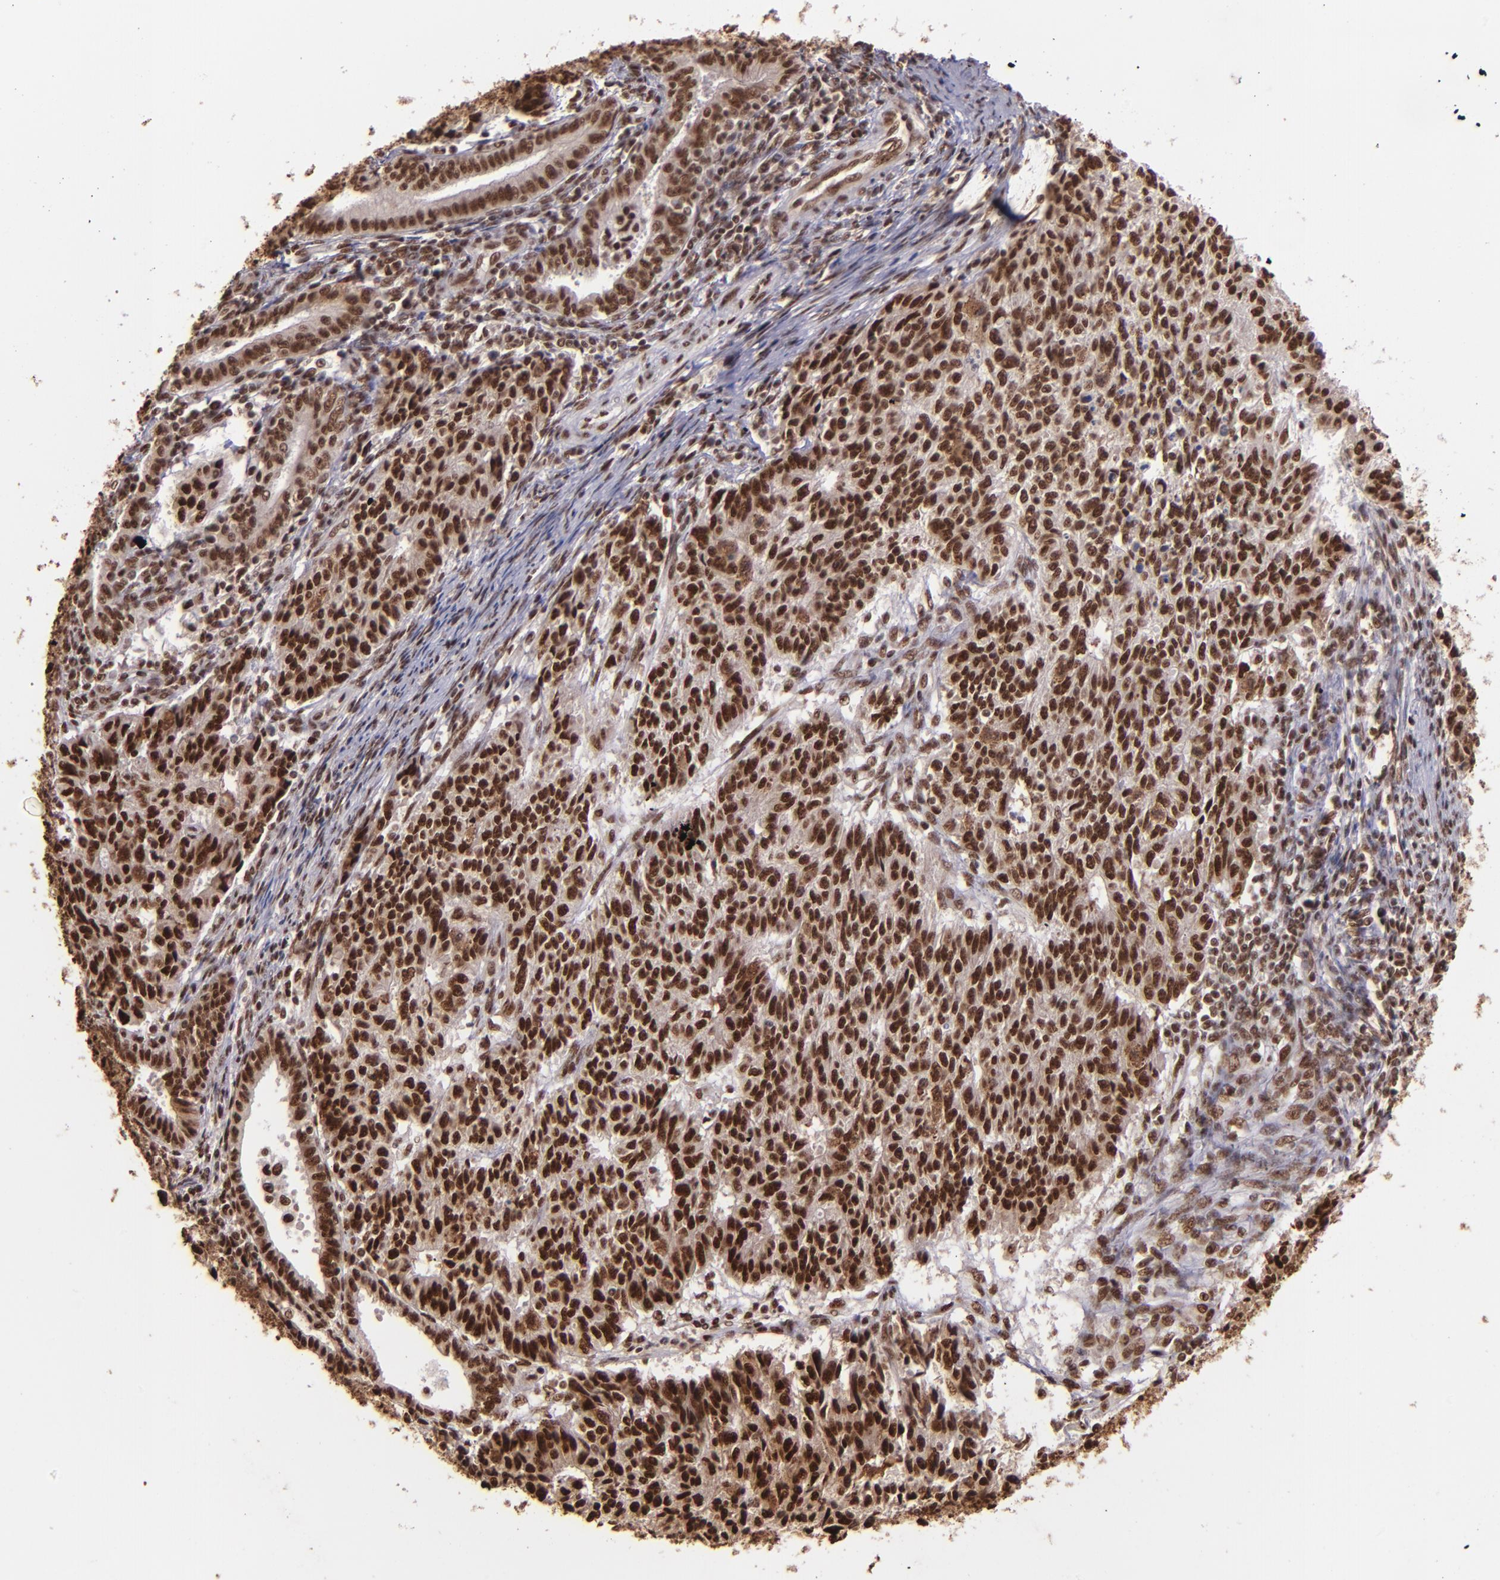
{"staining": {"intensity": "strong", "quantity": ">75%", "location": "nuclear"}, "tissue": "endometrial cancer", "cell_type": "Tumor cells", "image_type": "cancer", "snomed": [{"axis": "morphology", "description": "Adenocarcinoma, NOS"}, {"axis": "topography", "description": "Endometrium"}], "caption": "This is a micrograph of IHC staining of endometrial cancer, which shows strong positivity in the nuclear of tumor cells.", "gene": "PQBP1", "patient": {"sex": "female", "age": 42}}